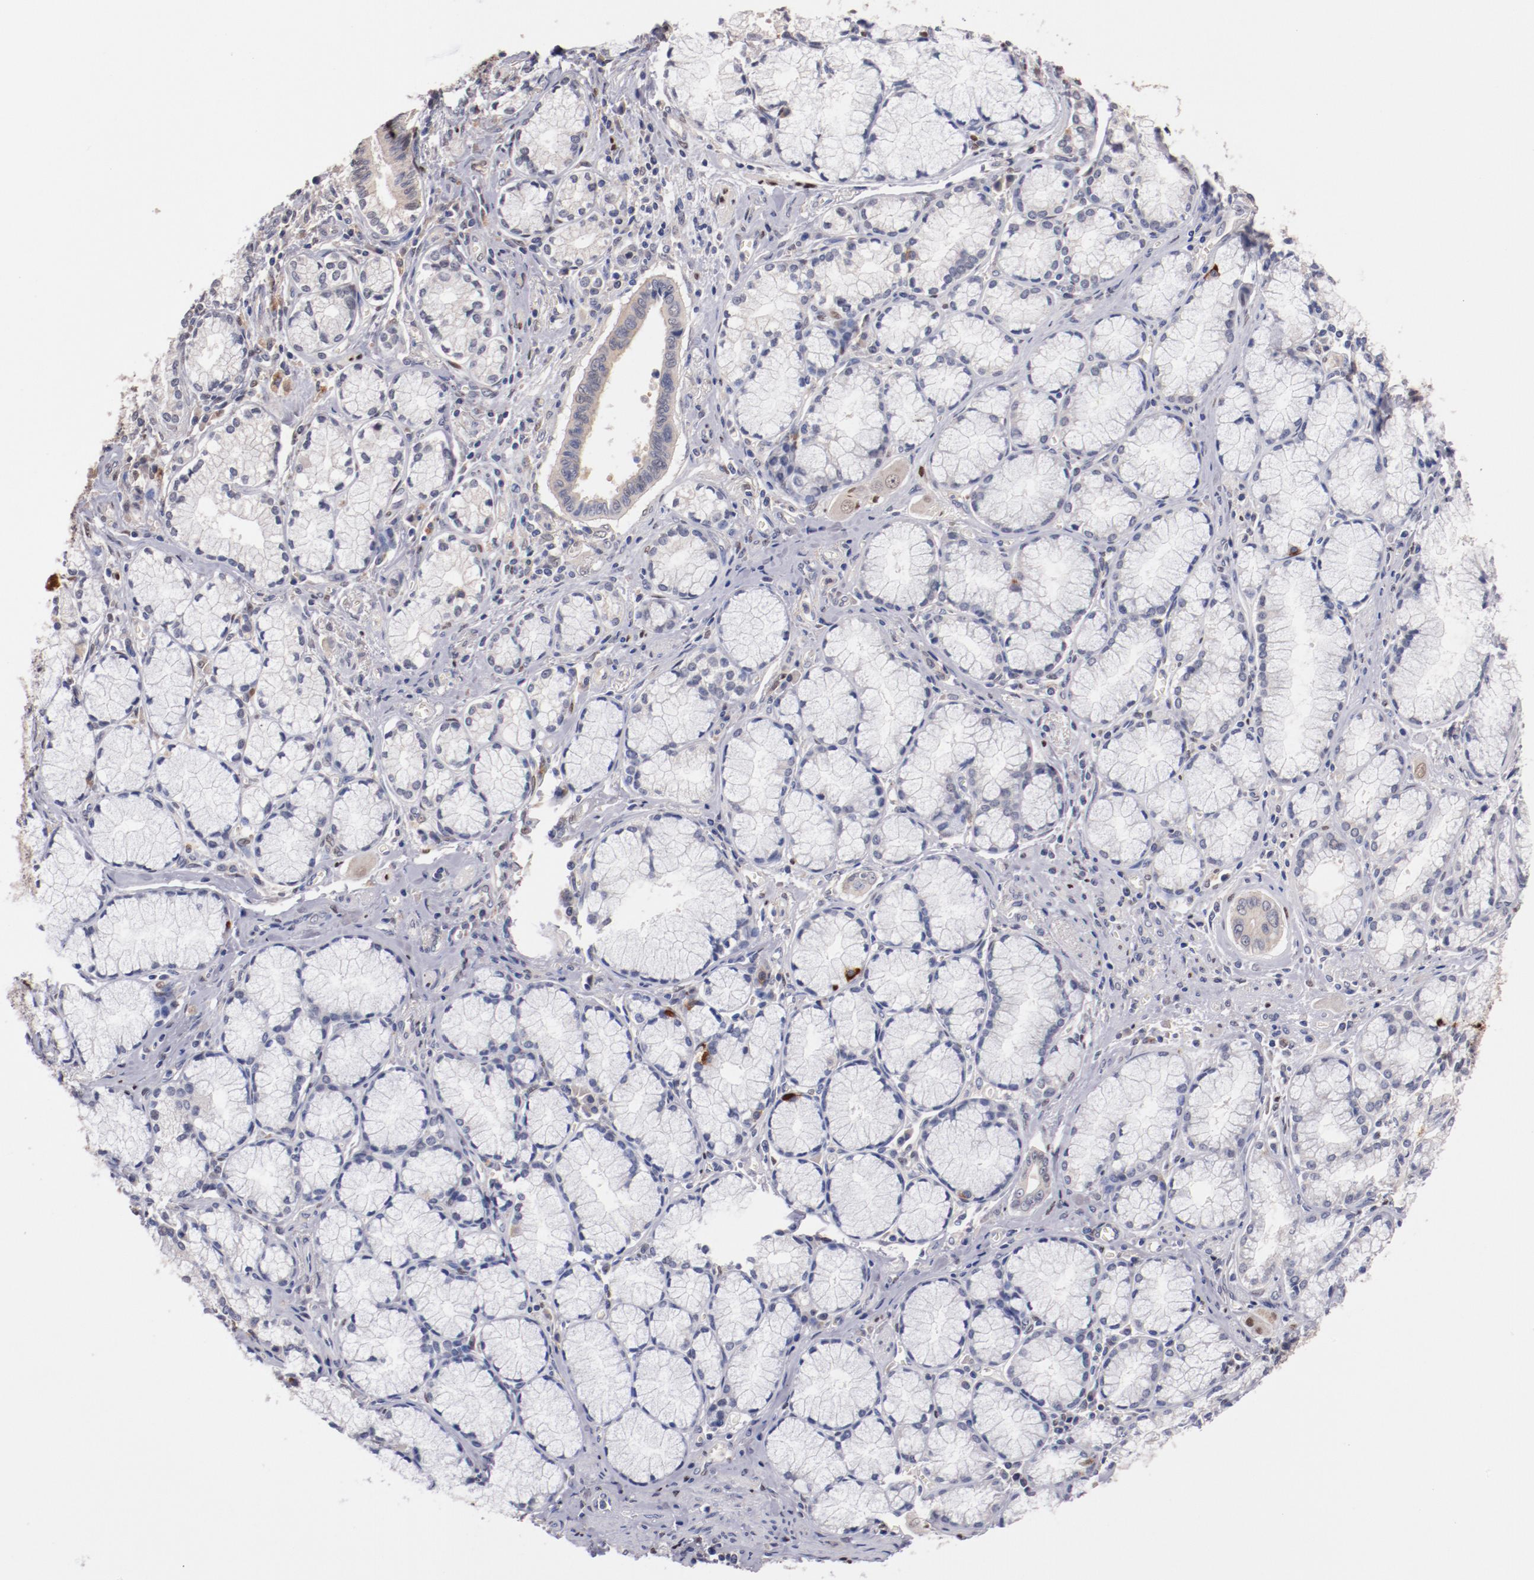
{"staining": {"intensity": "weak", "quantity": "25%-75%", "location": "cytoplasmic/membranous"}, "tissue": "pancreatic cancer", "cell_type": "Tumor cells", "image_type": "cancer", "snomed": [{"axis": "morphology", "description": "Adenocarcinoma, NOS"}, {"axis": "topography", "description": "Pancreas"}], "caption": "The micrograph displays immunohistochemical staining of pancreatic adenocarcinoma. There is weak cytoplasmic/membranous positivity is present in approximately 25%-75% of tumor cells. (DAB IHC with brightfield microscopy, high magnification).", "gene": "FAM81A", "patient": {"sex": "male", "age": 77}}